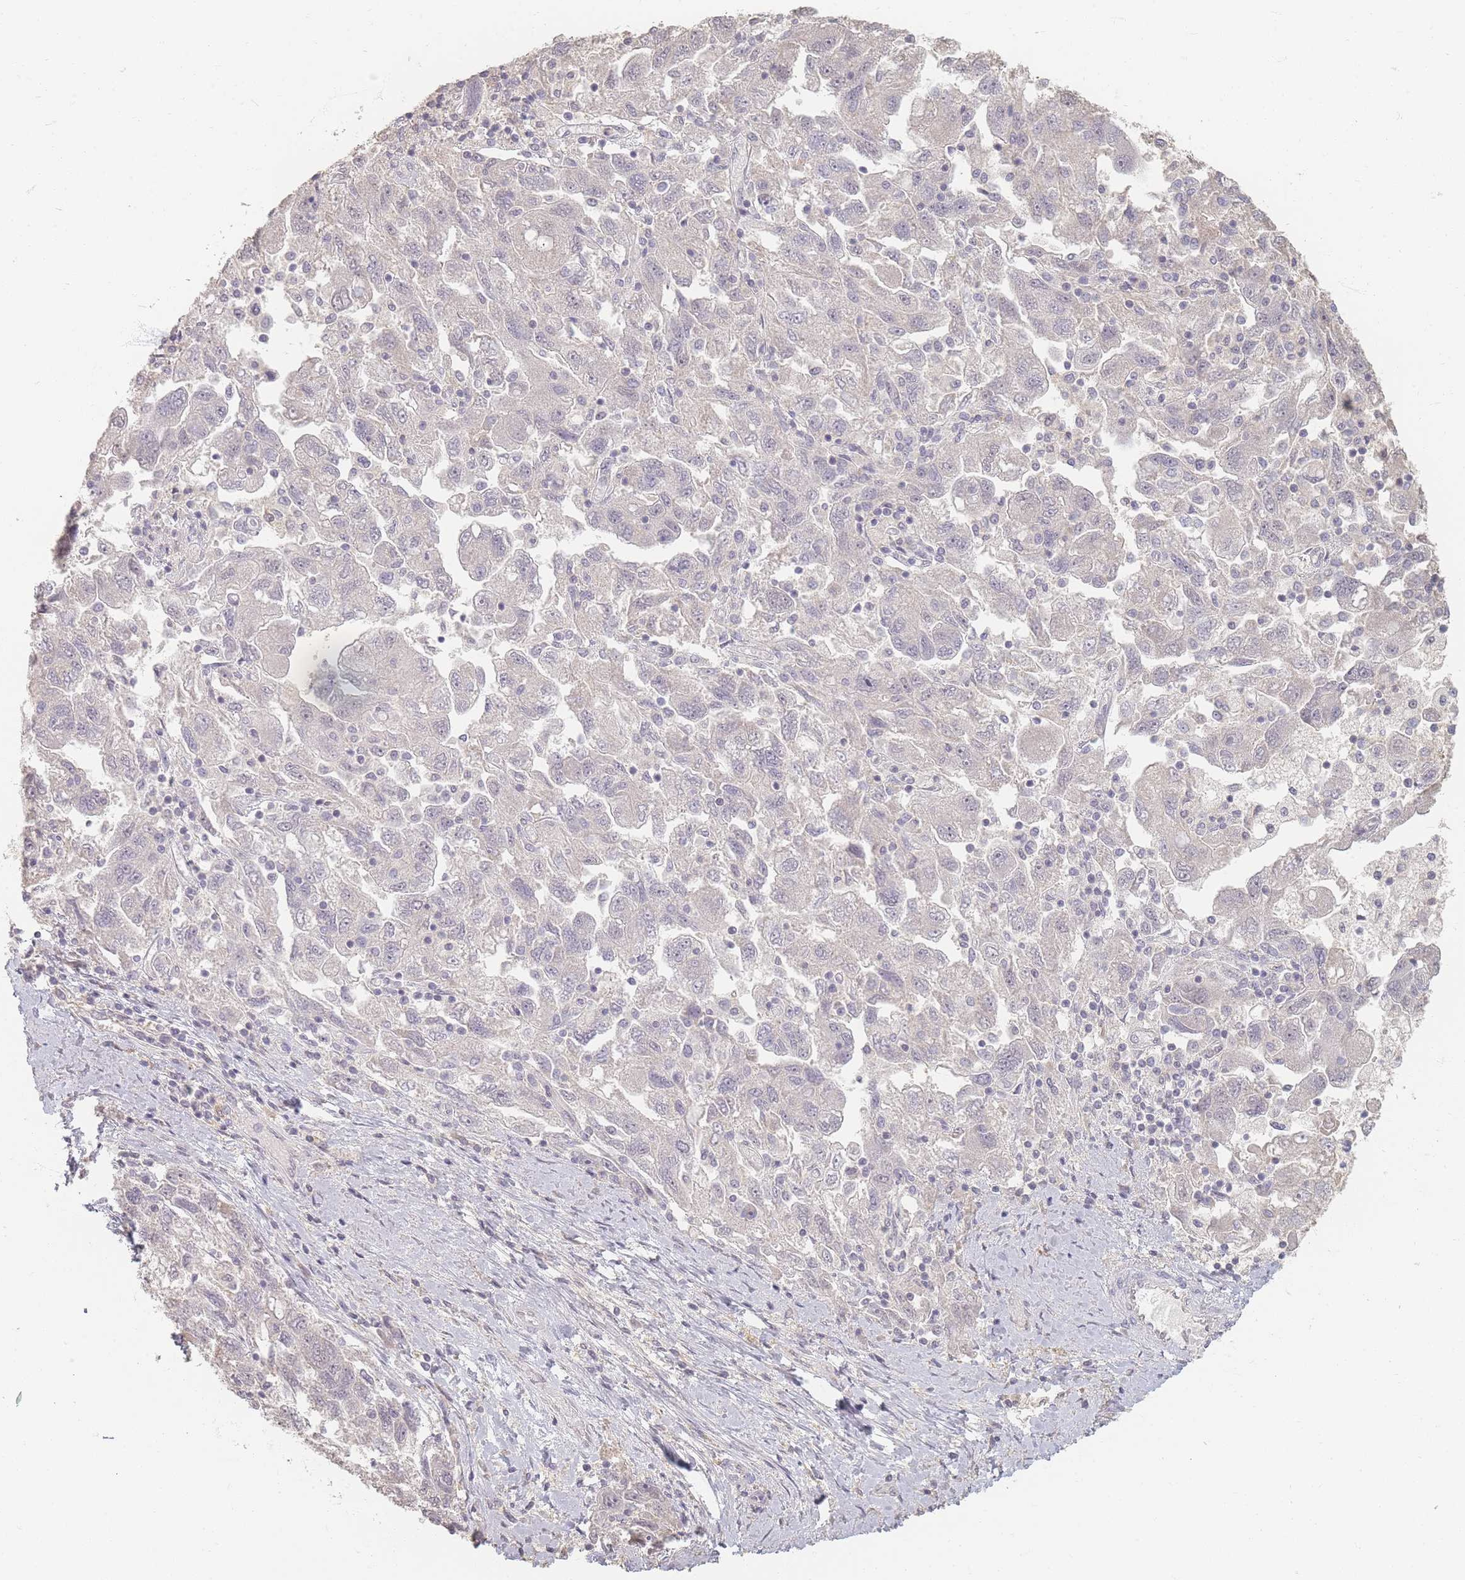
{"staining": {"intensity": "negative", "quantity": "none", "location": "none"}, "tissue": "ovarian cancer", "cell_type": "Tumor cells", "image_type": "cancer", "snomed": [{"axis": "morphology", "description": "Carcinoma, NOS"}, {"axis": "morphology", "description": "Cystadenocarcinoma, serous, NOS"}, {"axis": "topography", "description": "Ovary"}], "caption": "Immunohistochemistry (IHC) of human ovarian cancer (carcinoma) reveals no staining in tumor cells. (Stains: DAB IHC with hematoxylin counter stain, Microscopy: brightfield microscopy at high magnification).", "gene": "RFTN1", "patient": {"sex": "female", "age": 69}}